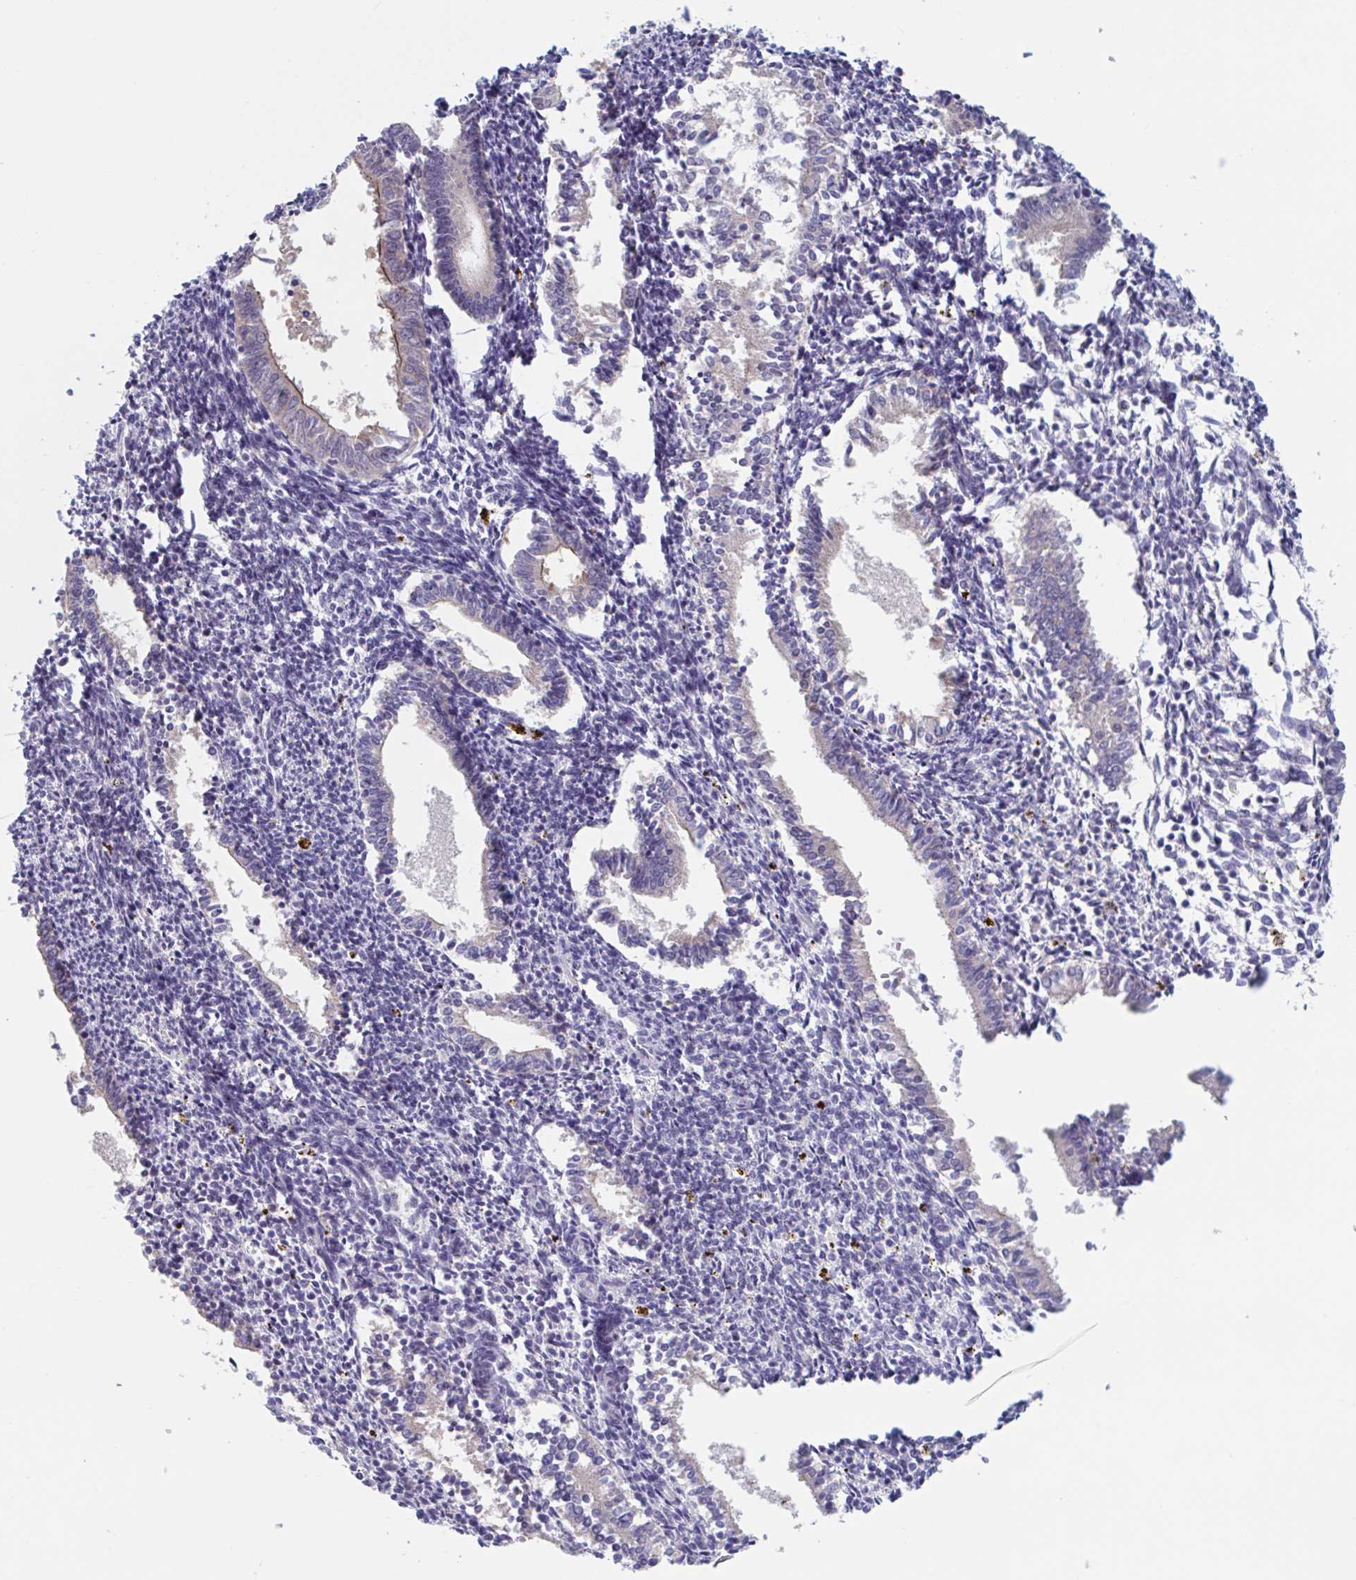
{"staining": {"intensity": "negative", "quantity": "none", "location": "none"}, "tissue": "endometrium", "cell_type": "Cells in endometrial stroma", "image_type": "normal", "snomed": [{"axis": "morphology", "description": "Normal tissue, NOS"}, {"axis": "topography", "description": "Endometrium"}], "caption": "An immunohistochemistry micrograph of normal endometrium is shown. There is no staining in cells in endometrial stroma of endometrium. Nuclei are stained in blue.", "gene": "UNKL", "patient": {"sex": "female", "age": 41}}